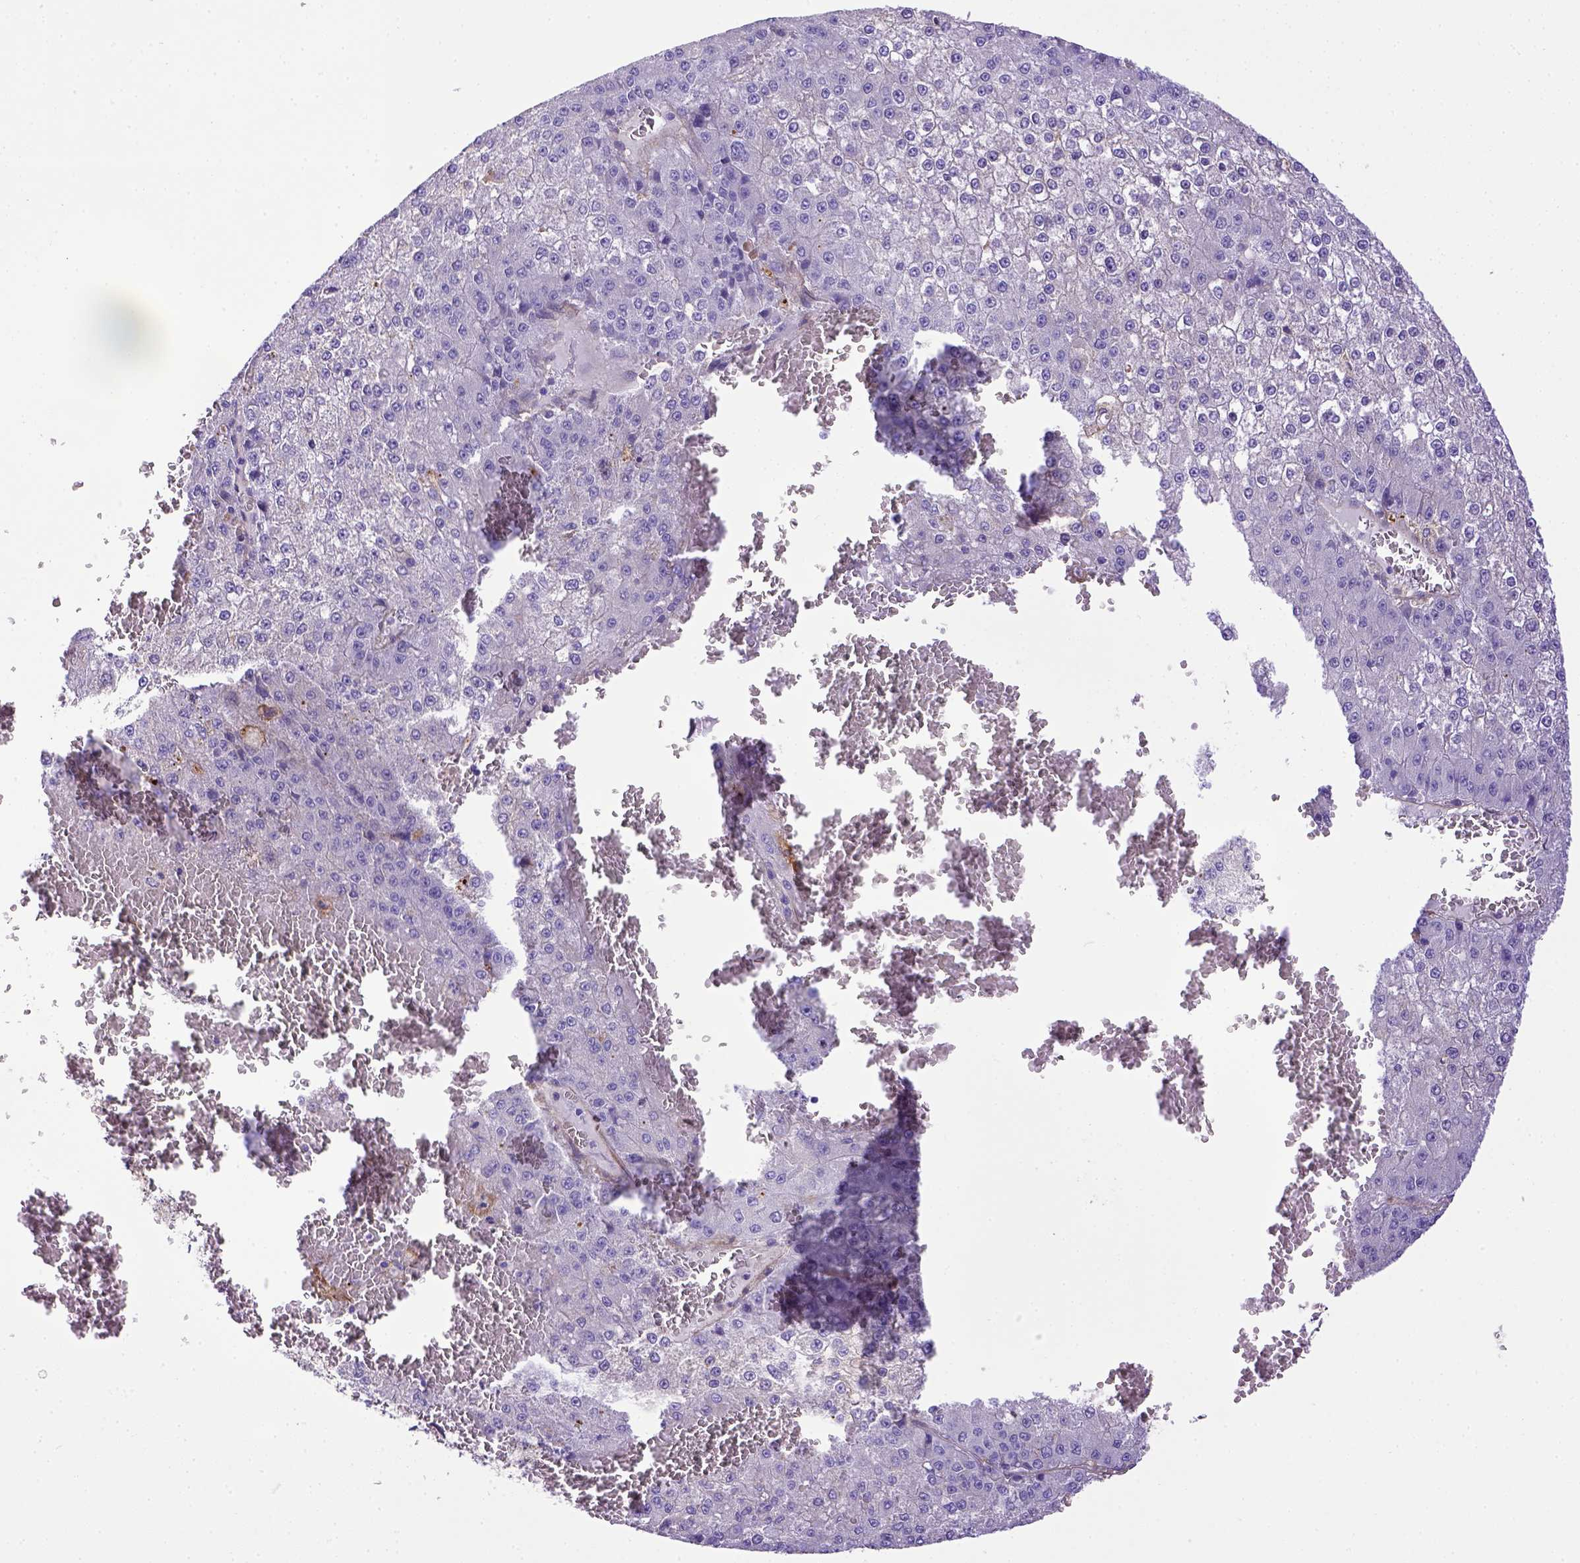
{"staining": {"intensity": "negative", "quantity": "none", "location": "none"}, "tissue": "liver cancer", "cell_type": "Tumor cells", "image_type": "cancer", "snomed": [{"axis": "morphology", "description": "Carcinoma, Hepatocellular, NOS"}, {"axis": "topography", "description": "Liver"}], "caption": "This is an immunohistochemistry (IHC) histopathology image of hepatocellular carcinoma (liver). There is no positivity in tumor cells.", "gene": "CD40", "patient": {"sex": "female", "age": 73}}